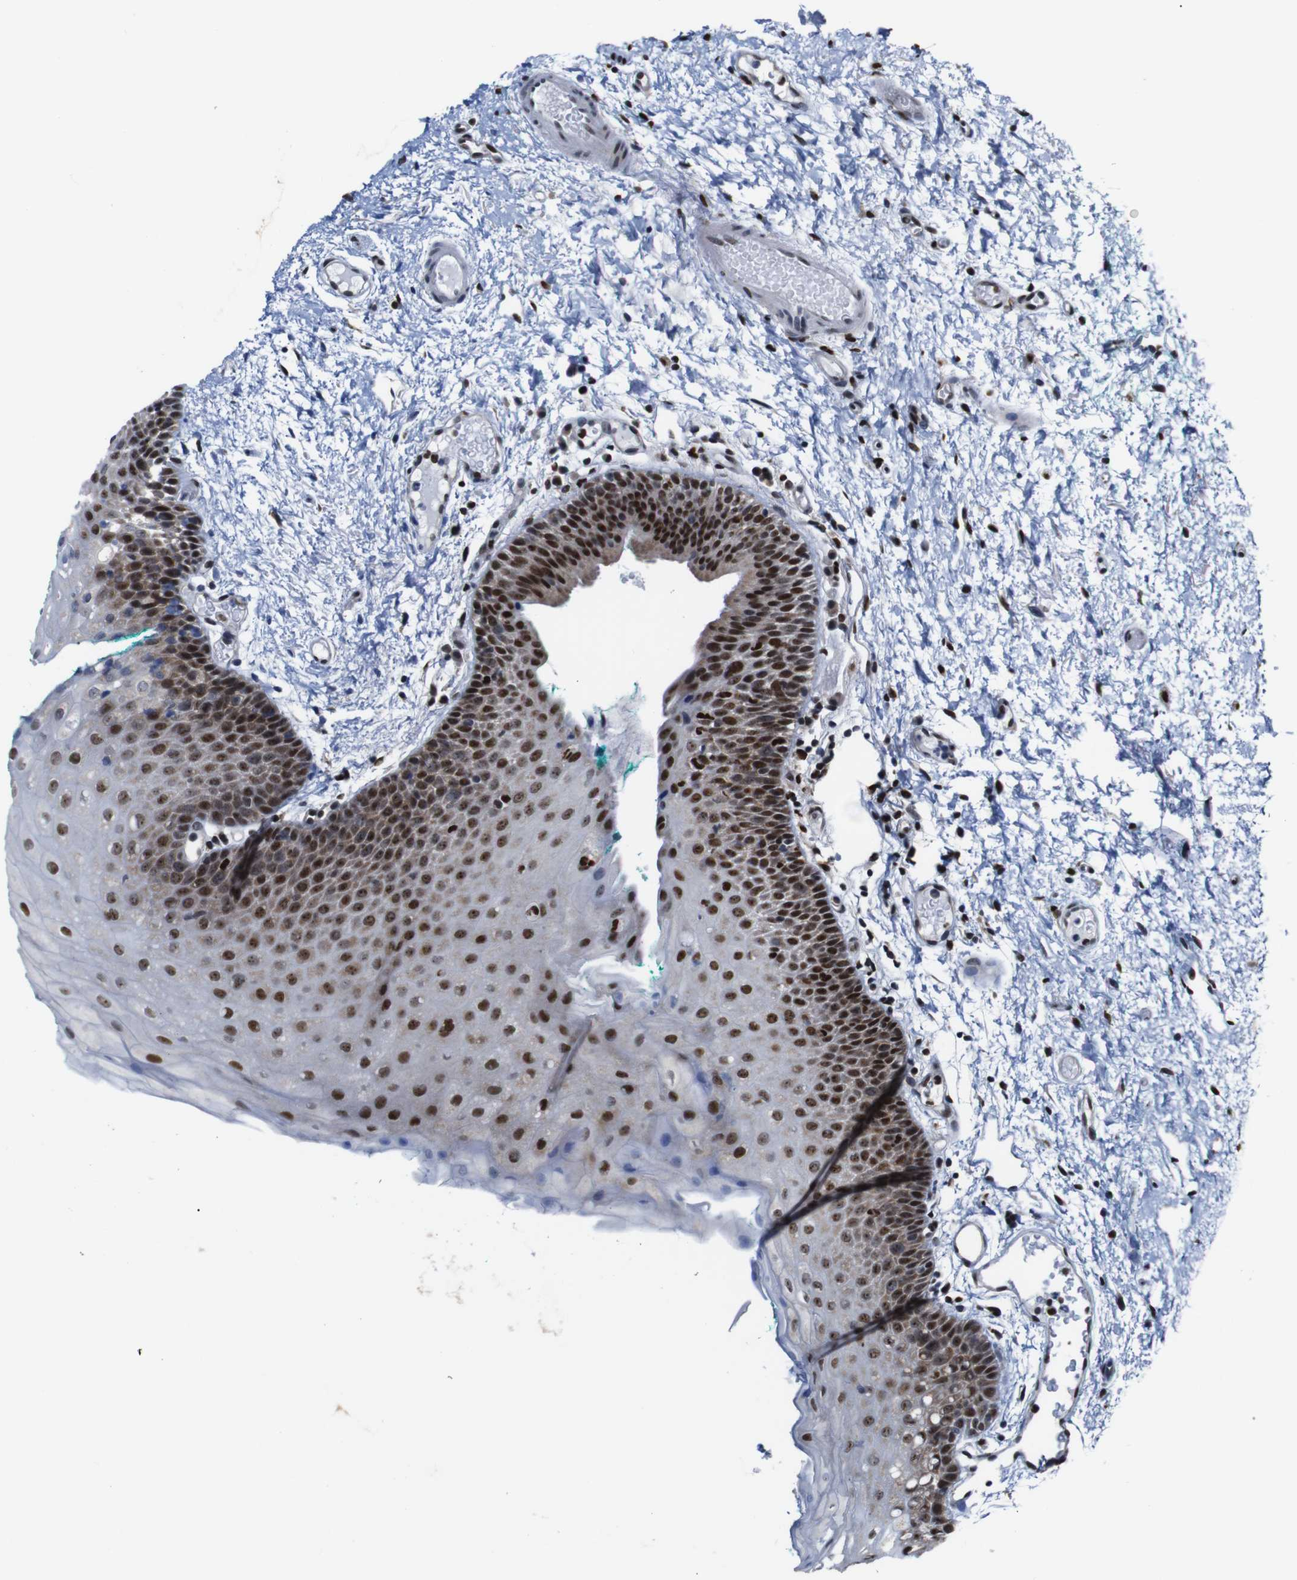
{"staining": {"intensity": "strong", "quantity": ">75%", "location": "cytoplasmic/membranous,nuclear"}, "tissue": "oral mucosa", "cell_type": "Squamous epithelial cells", "image_type": "normal", "snomed": [{"axis": "morphology", "description": "Normal tissue, NOS"}, {"axis": "morphology", "description": "Squamous cell carcinoma, NOS"}, {"axis": "topography", "description": "Oral tissue"}, {"axis": "topography", "description": "Salivary gland"}, {"axis": "topography", "description": "Head-Neck"}], "caption": "The histopathology image displays a brown stain indicating the presence of a protein in the cytoplasmic/membranous,nuclear of squamous epithelial cells in oral mucosa. Nuclei are stained in blue.", "gene": "GATA6", "patient": {"sex": "female", "age": 62}}